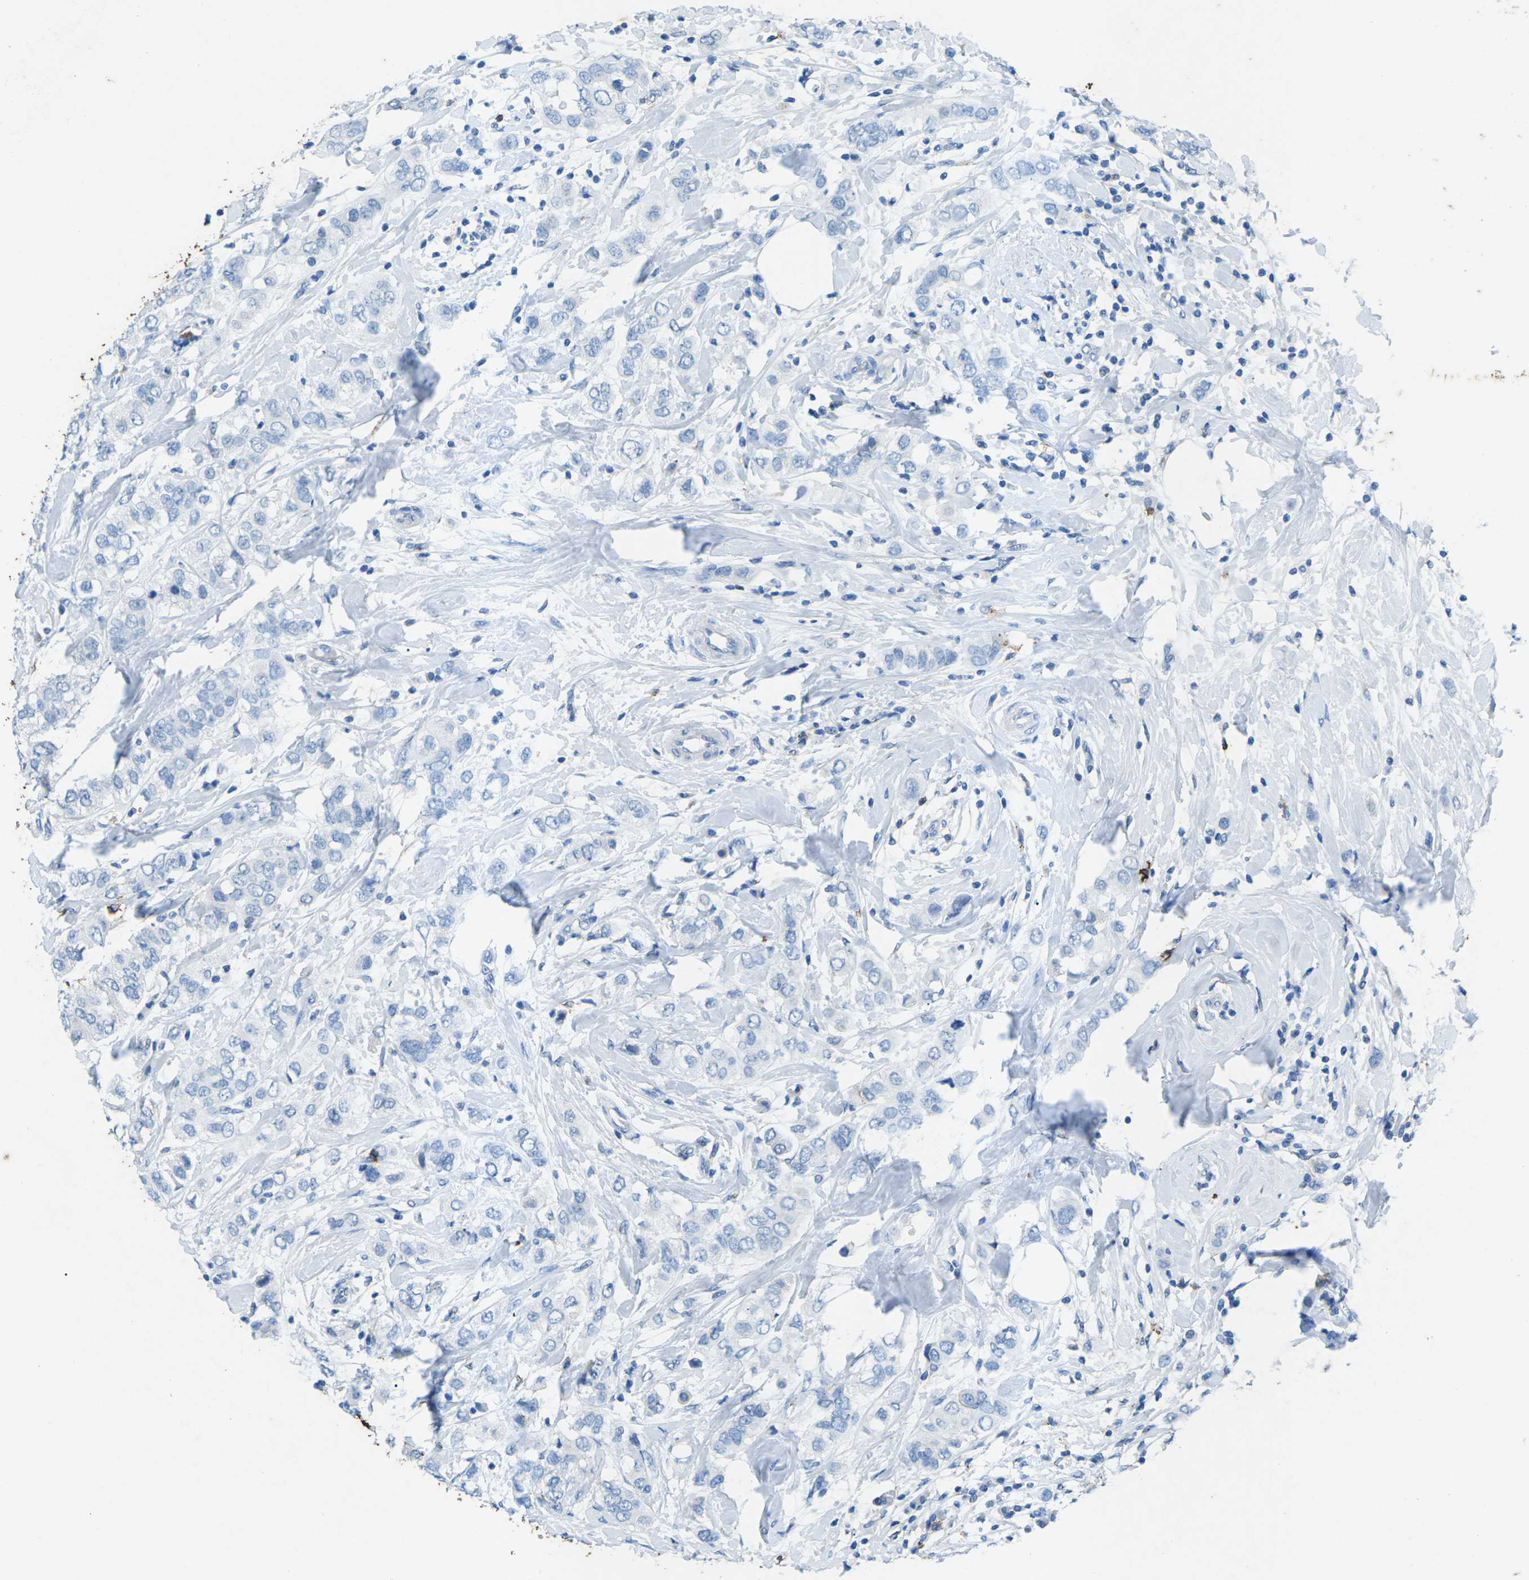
{"staining": {"intensity": "moderate", "quantity": "<25%", "location": "cytoplasmic/membranous"}, "tissue": "breast cancer", "cell_type": "Tumor cells", "image_type": "cancer", "snomed": [{"axis": "morphology", "description": "Duct carcinoma"}, {"axis": "topography", "description": "Breast"}], "caption": "Breast cancer stained for a protein exhibits moderate cytoplasmic/membranous positivity in tumor cells.", "gene": "CTAGE1", "patient": {"sex": "female", "age": 50}}